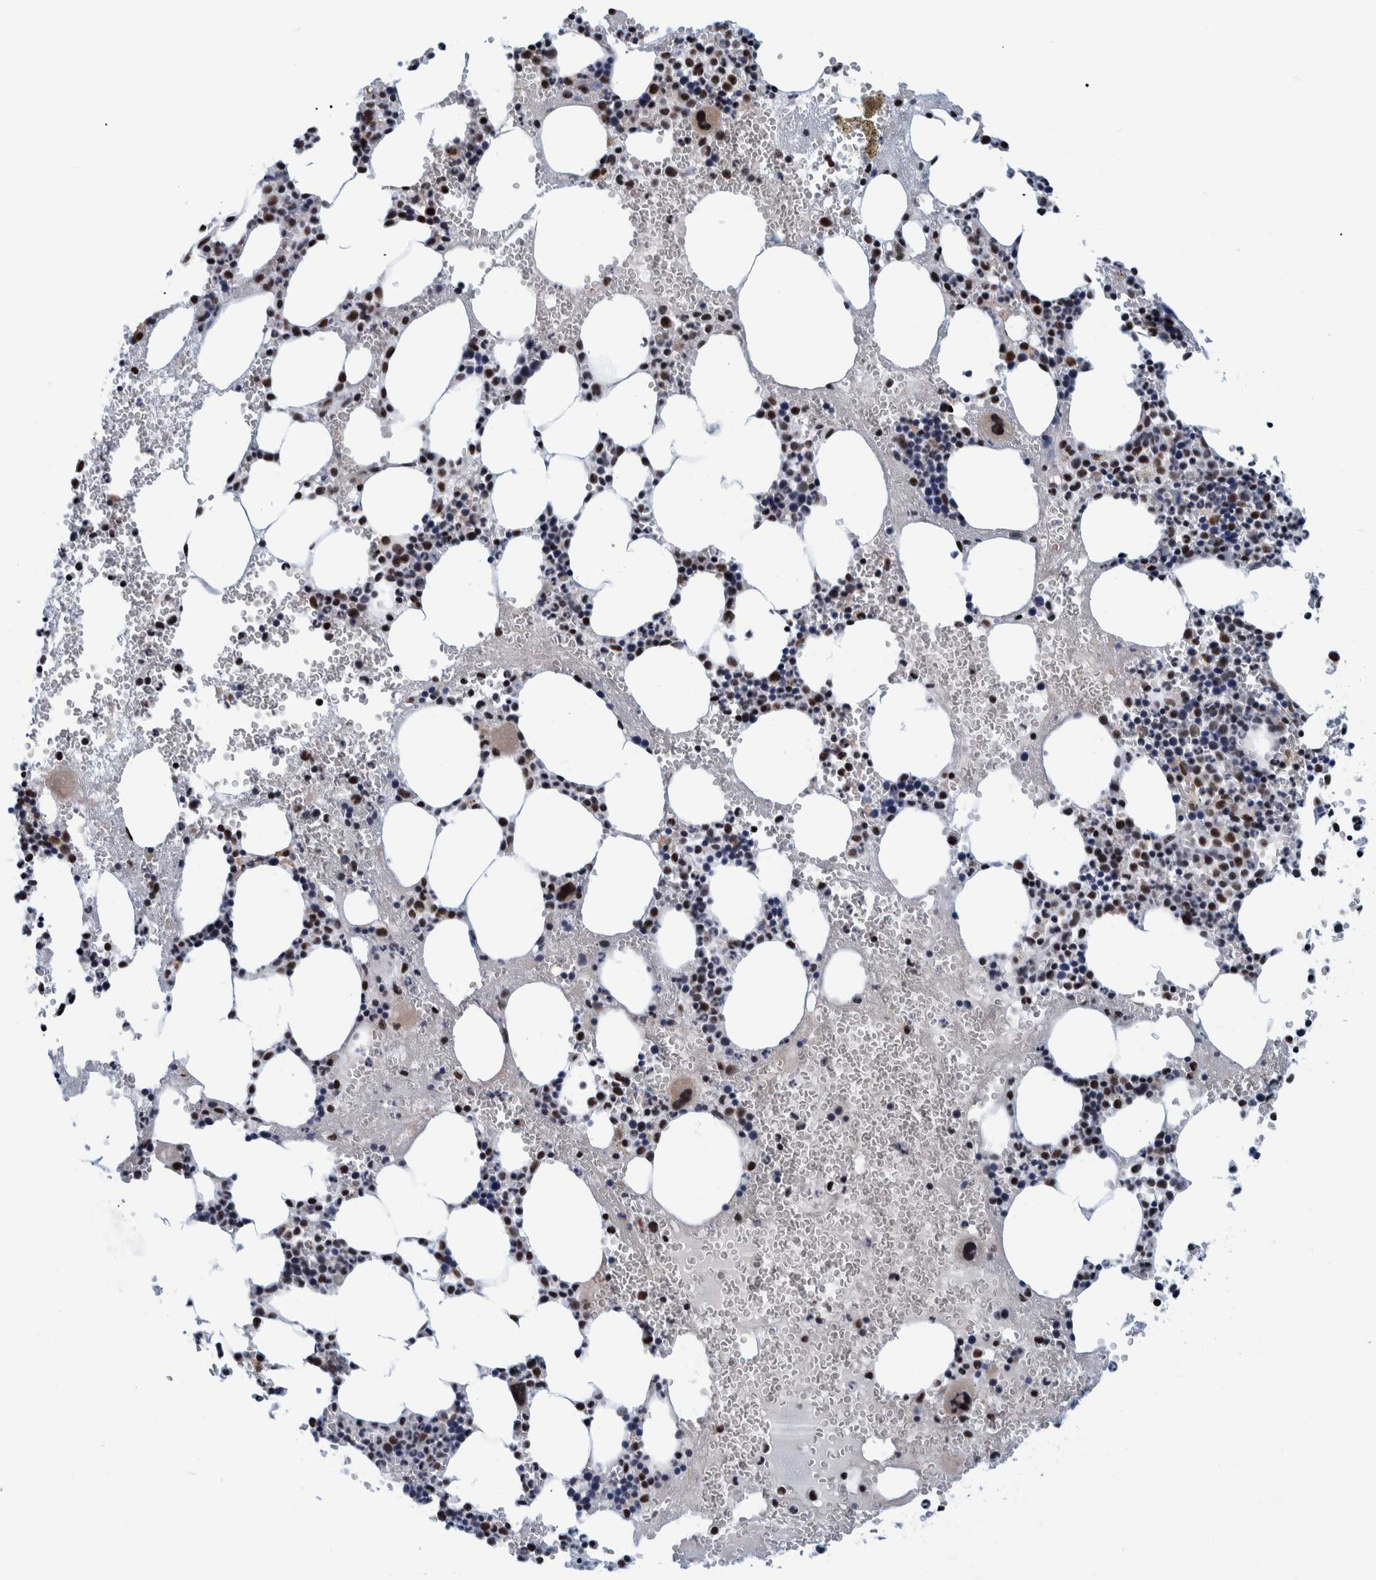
{"staining": {"intensity": "strong", "quantity": "25%-75%", "location": "nuclear"}, "tissue": "bone marrow", "cell_type": "Hematopoietic cells", "image_type": "normal", "snomed": [{"axis": "morphology", "description": "Normal tissue, NOS"}, {"axis": "morphology", "description": "Inflammation, NOS"}, {"axis": "topography", "description": "Bone marrow"}], "caption": "Immunohistochemical staining of unremarkable bone marrow exhibits strong nuclear protein expression in approximately 25%-75% of hematopoietic cells. (Stains: DAB in brown, nuclei in blue, Microscopy: brightfield microscopy at high magnification).", "gene": "EFTUD2", "patient": {"sex": "female", "age": 67}}